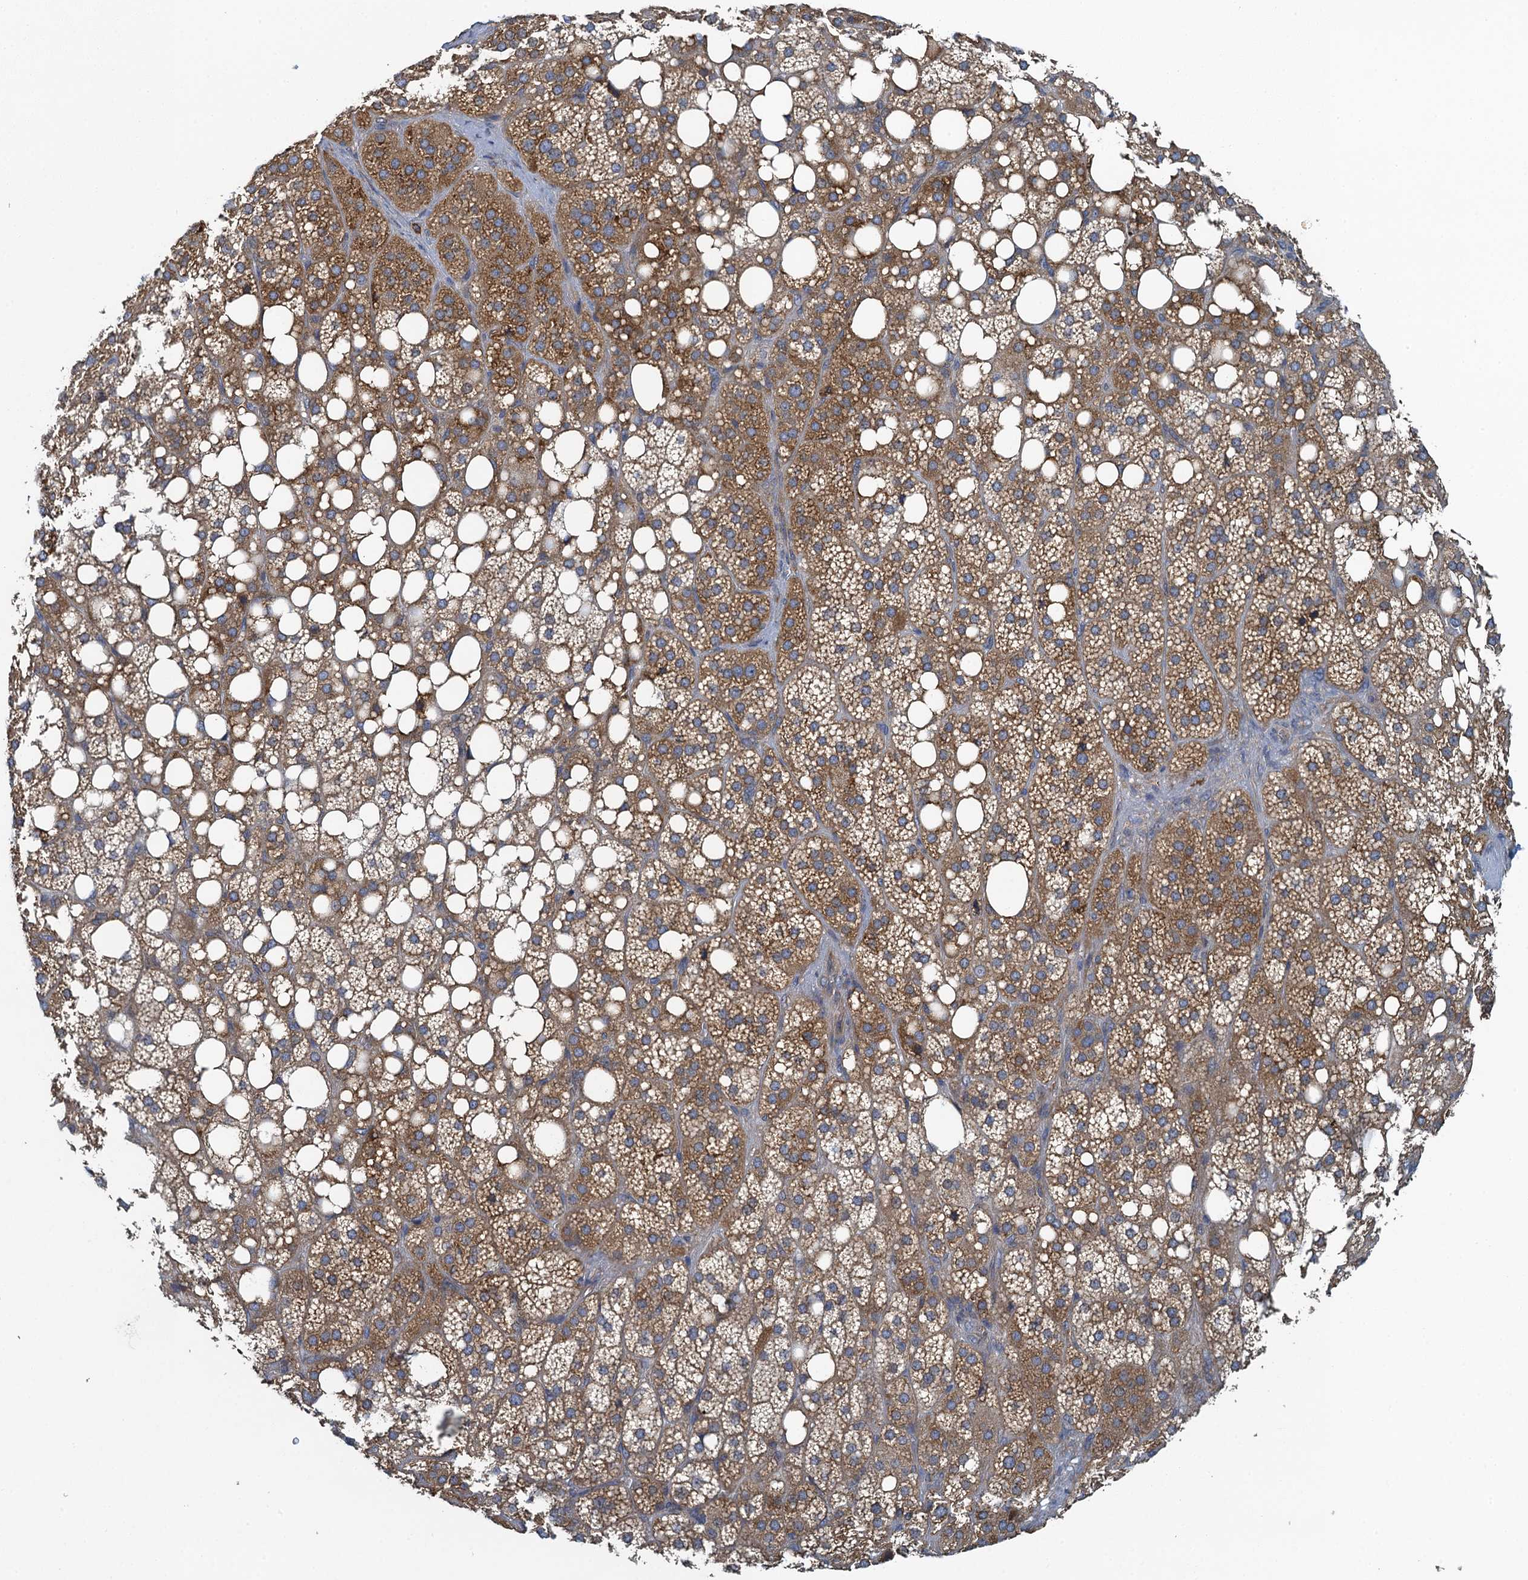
{"staining": {"intensity": "moderate", "quantity": ">75%", "location": "cytoplasmic/membranous"}, "tissue": "adrenal gland", "cell_type": "Glandular cells", "image_type": "normal", "snomed": [{"axis": "morphology", "description": "Normal tissue, NOS"}, {"axis": "topography", "description": "Adrenal gland"}], "caption": "A high-resolution histopathology image shows immunohistochemistry (IHC) staining of benign adrenal gland, which exhibits moderate cytoplasmic/membranous positivity in about >75% of glandular cells. The protein of interest is stained brown, and the nuclei are stained in blue (DAB (3,3'-diaminobenzidine) IHC with brightfield microscopy, high magnification).", "gene": "ALG2", "patient": {"sex": "female", "age": 59}}